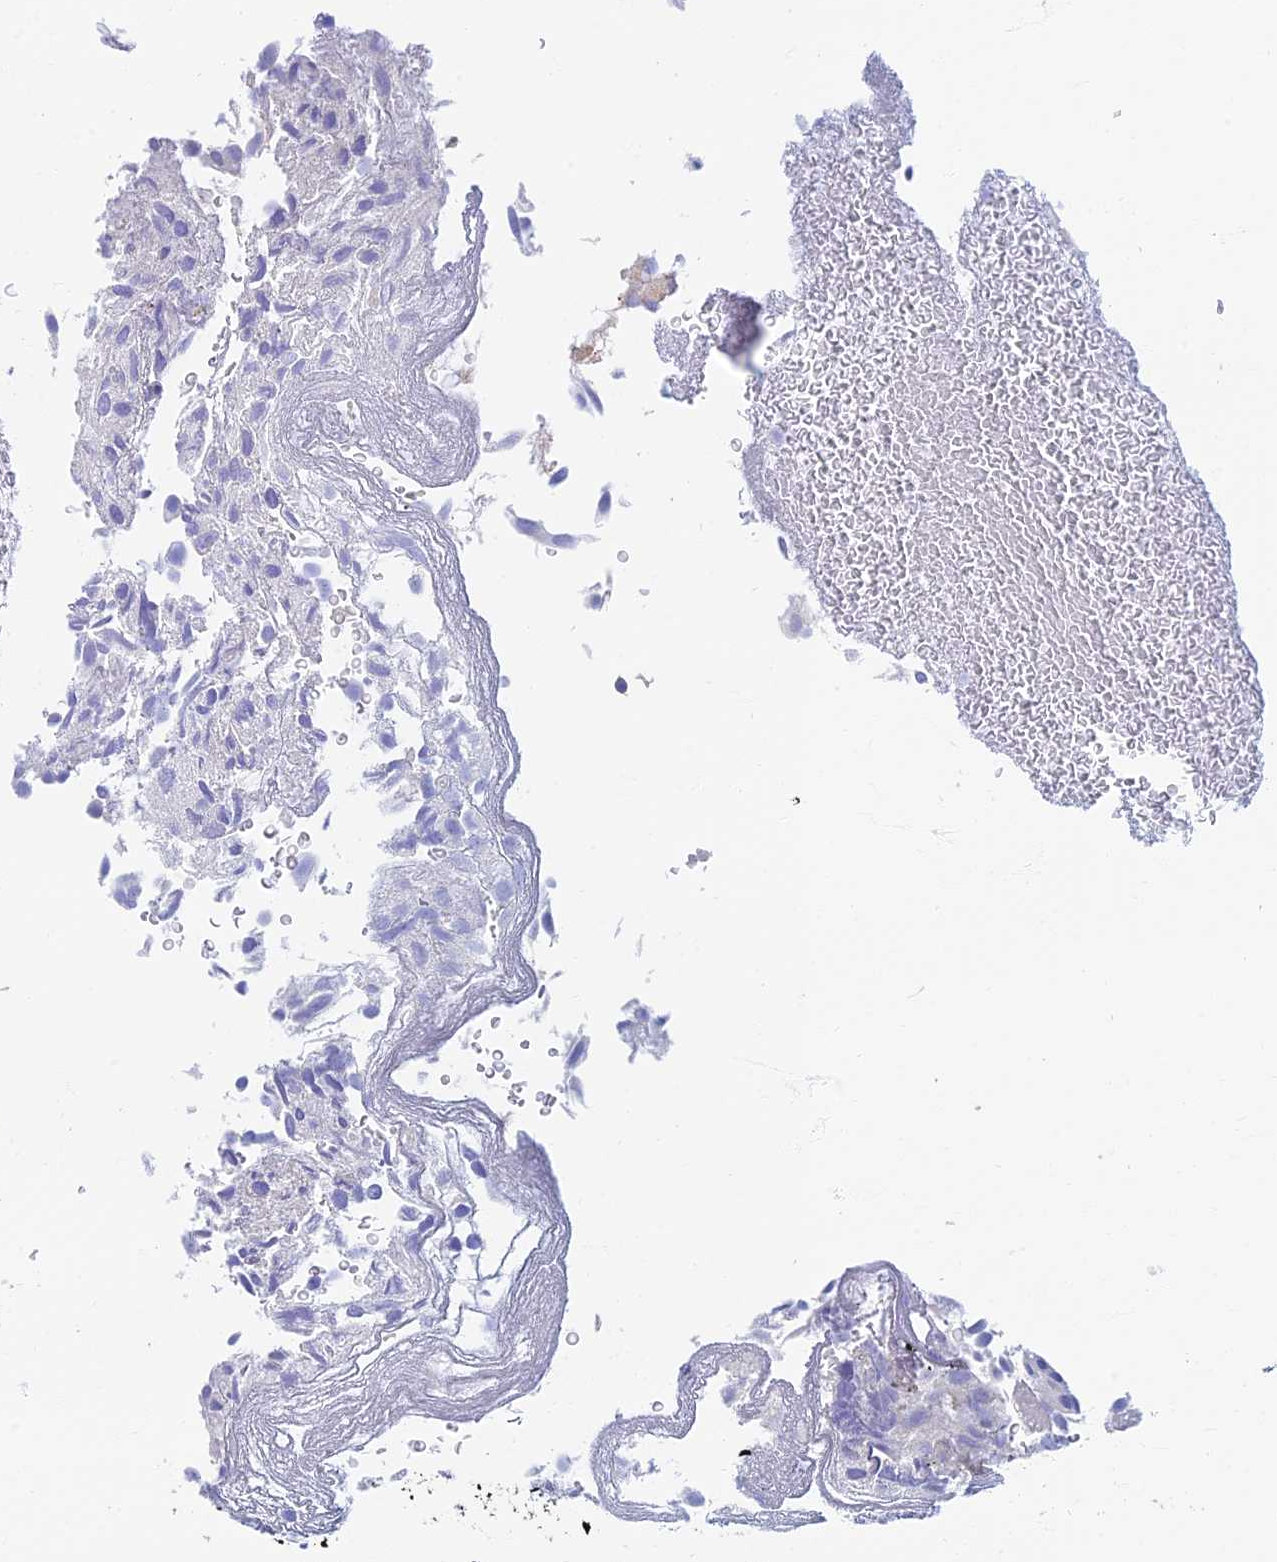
{"staining": {"intensity": "negative", "quantity": "none", "location": "none"}, "tissue": "urothelial cancer", "cell_type": "Tumor cells", "image_type": "cancer", "snomed": [{"axis": "morphology", "description": "Urothelial carcinoma, Low grade"}, {"axis": "topography", "description": "Urinary bladder"}], "caption": "A photomicrograph of human urothelial cancer is negative for staining in tumor cells.", "gene": "ETFRF1", "patient": {"sex": "male", "age": 78}}